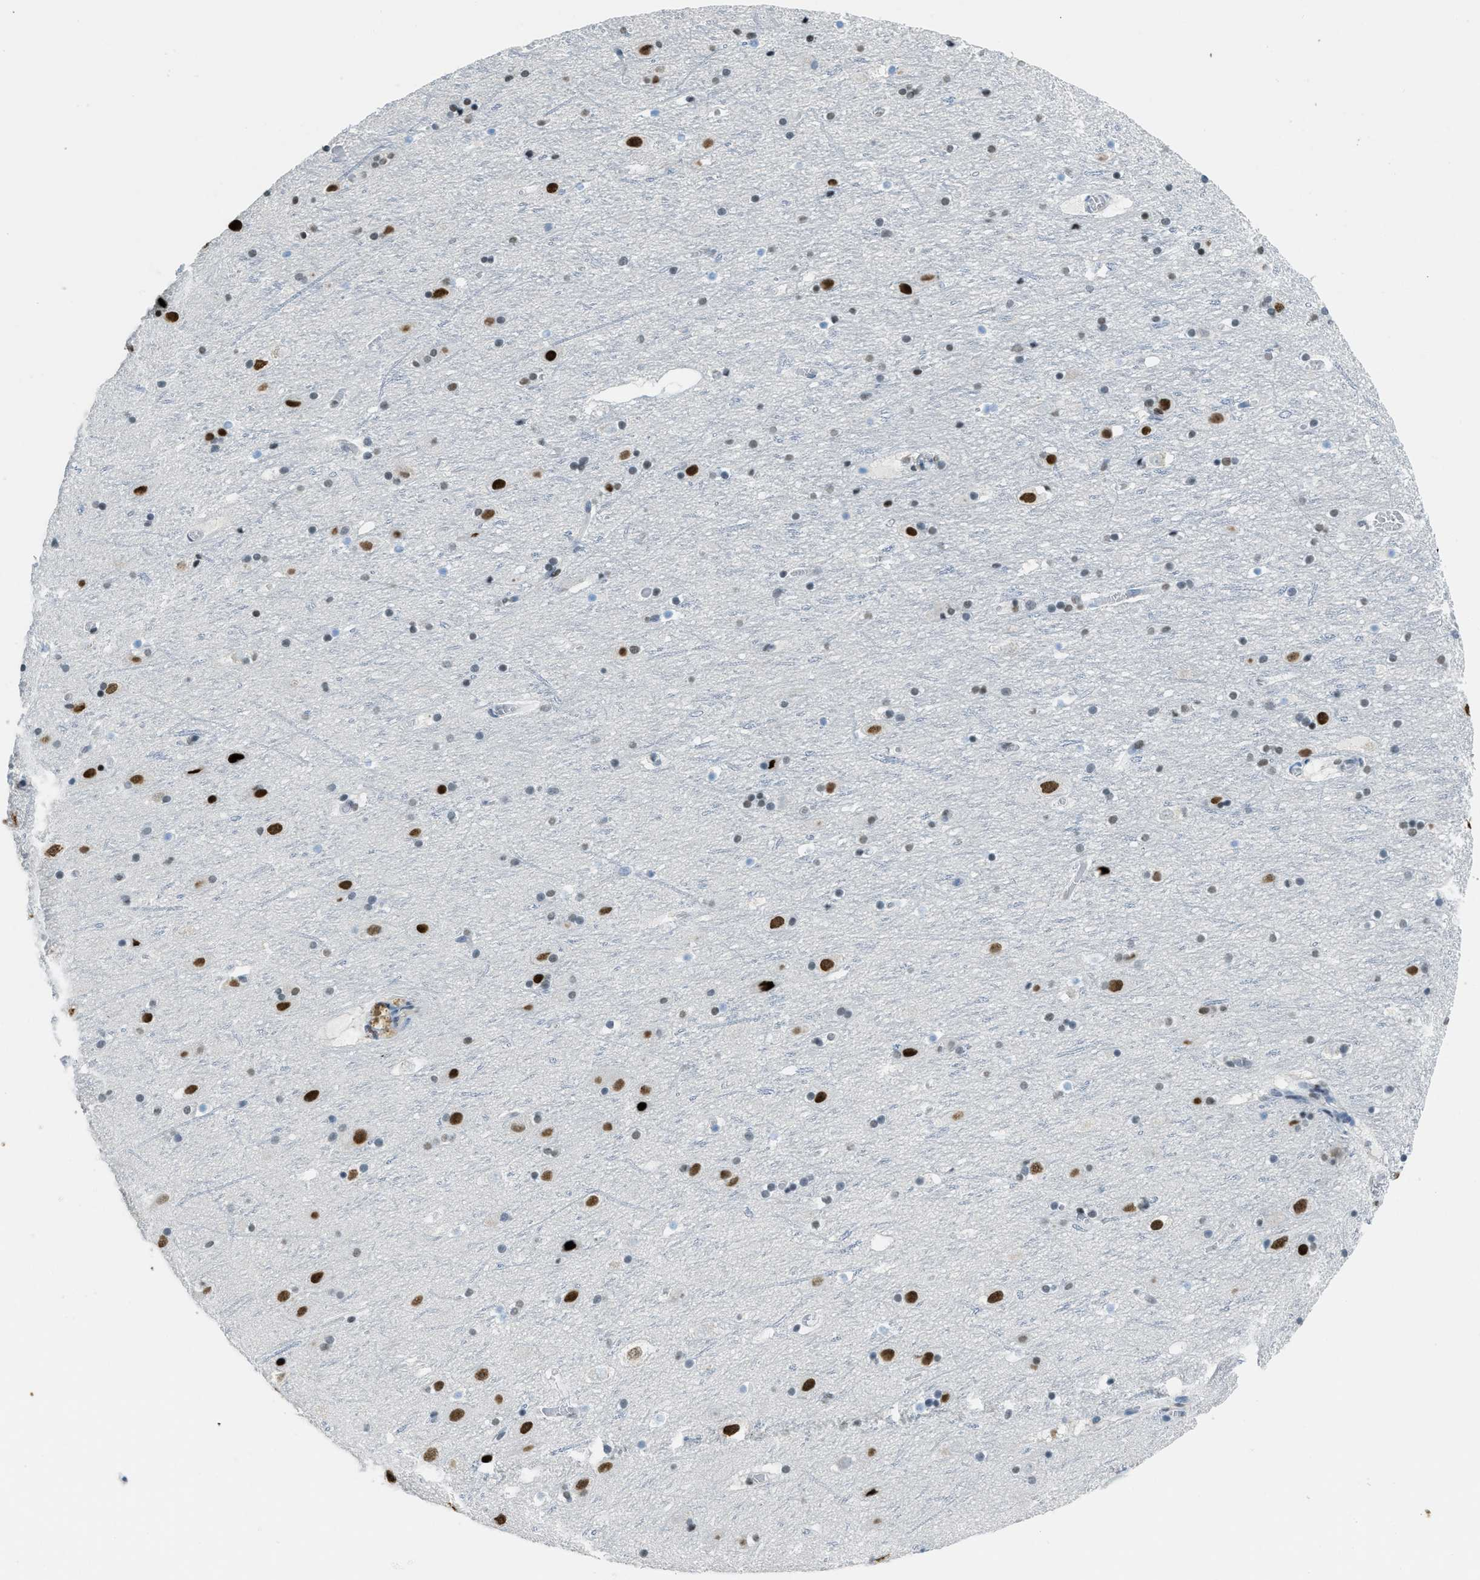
{"staining": {"intensity": "negative", "quantity": "none", "location": "none"}, "tissue": "cerebral cortex", "cell_type": "Endothelial cells", "image_type": "normal", "snomed": [{"axis": "morphology", "description": "Normal tissue, NOS"}, {"axis": "topography", "description": "Cerebral cortex"}], "caption": "Immunohistochemistry of normal human cerebral cortex exhibits no staining in endothelial cells. (DAB (3,3'-diaminobenzidine) IHC, high magnification).", "gene": "TTC13", "patient": {"sex": "male", "age": 45}}